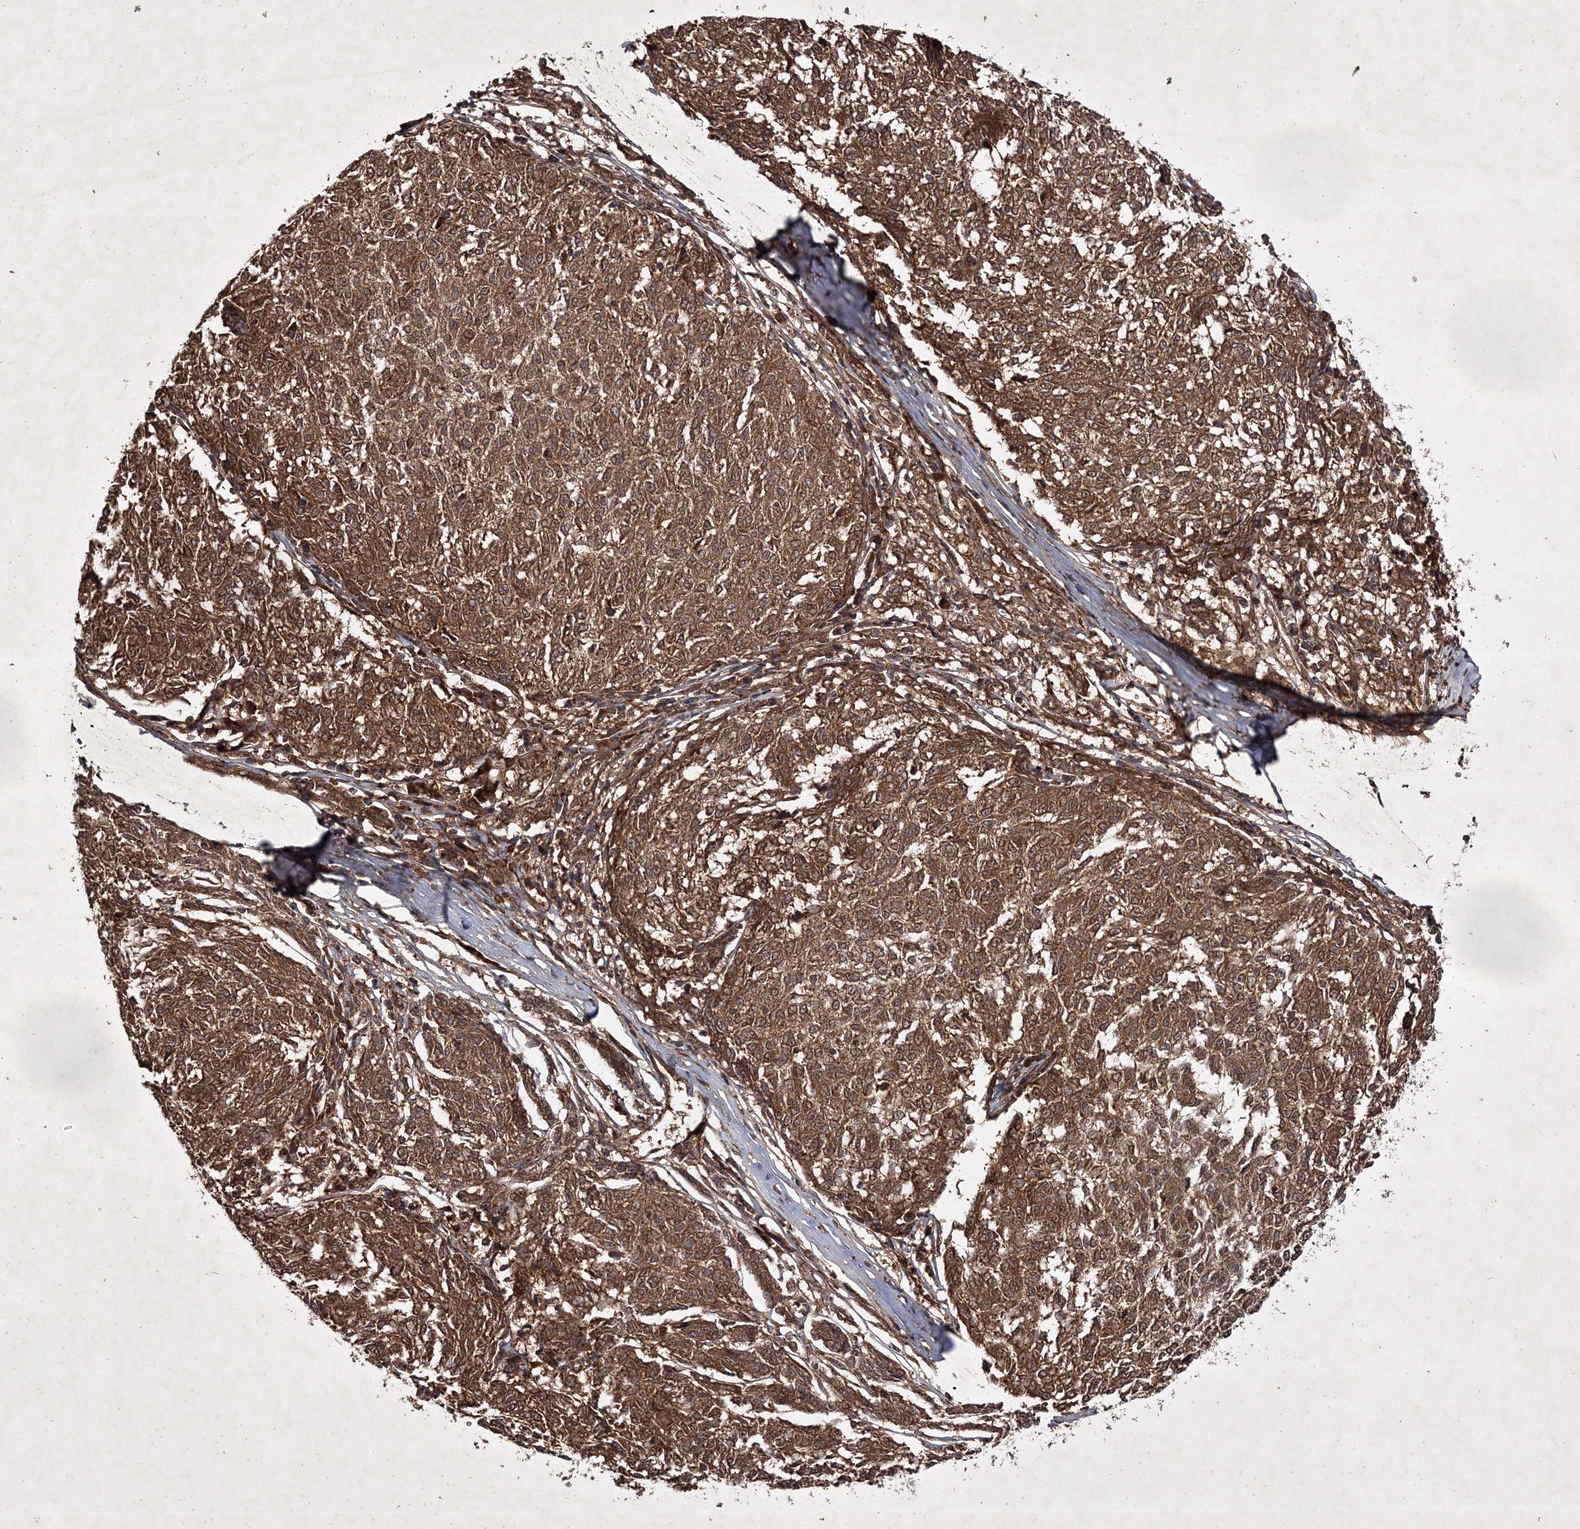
{"staining": {"intensity": "moderate", "quantity": ">75%", "location": "cytoplasmic/membranous"}, "tissue": "melanoma", "cell_type": "Tumor cells", "image_type": "cancer", "snomed": [{"axis": "morphology", "description": "Malignant melanoma, NOS"}, {"axis": "topography", "description": "Skin"}], "caption": "A histopathology image of human malignant melanoma stained for a protein displays moderate cytoplasmic/membranous brown staining in tumor cells. (DAB IHC, brown staining for protein, blue staining for nuclei).", "gene": "DNAJC13", "patient": {"sex": "female", "age": 72}}